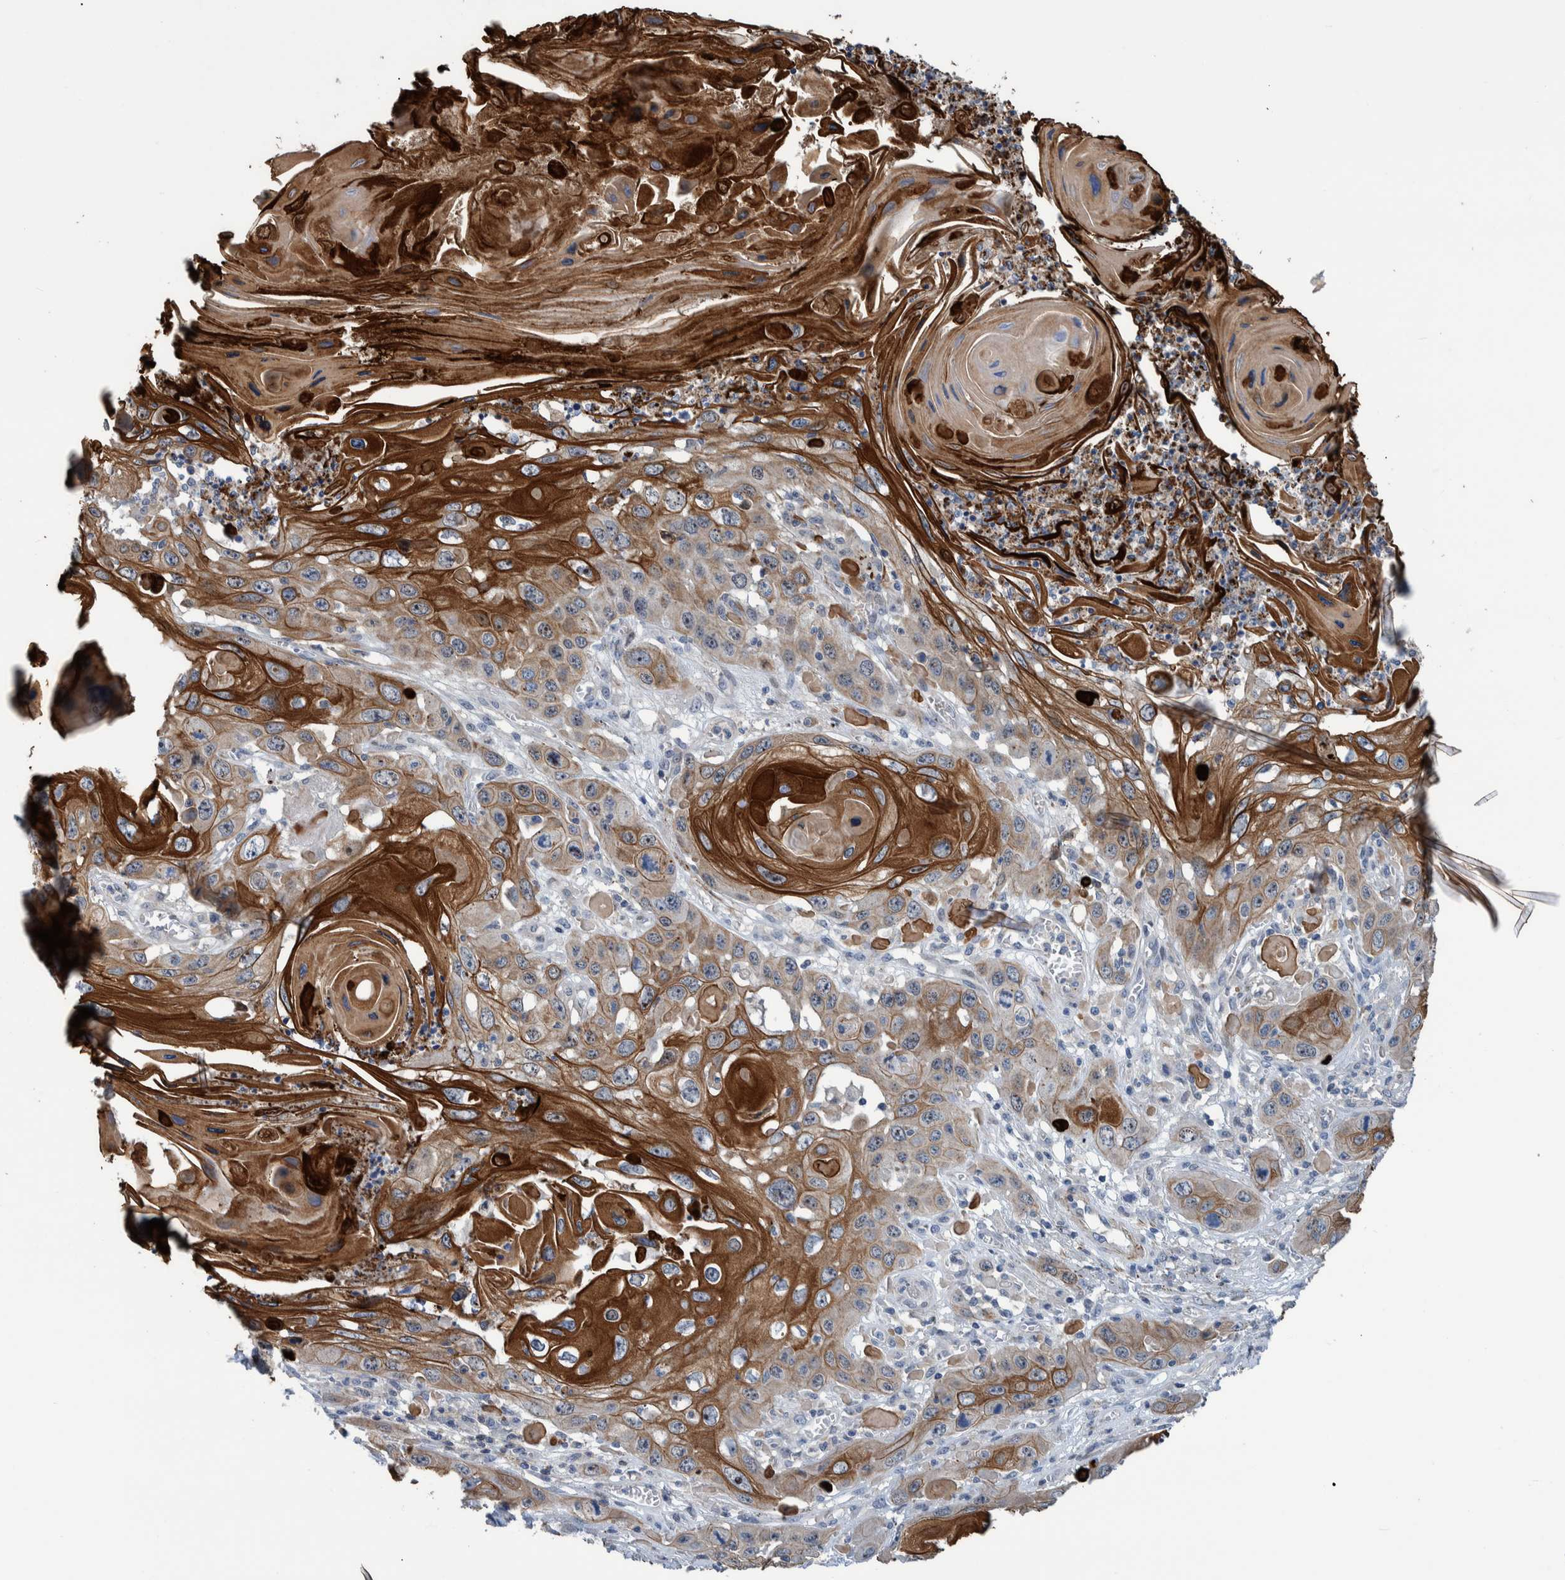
{"staining": {"intensity": "strong", "quantity": ">75%", "location": "cytoplasmic/membranous"}, "tissue": "skin cancer", "cell_type": "Tumor cells", "image_type": "cancer", "snomed": [{"axis": "morphology", "description": "Squamous cell carcinoma, NOS"}, {"axis": "topography", "description": "Skin"}], "caption": "This photomicrograph reveals immunohistochemistry (IHC) staining of skin cancer (squamous cell carcinoma), with high strong cytoplasmic/membranous positivity in approximately >75% of tumor cells.", "gene": "MKS1", "patient": {"sex": "male", "age": 55}}